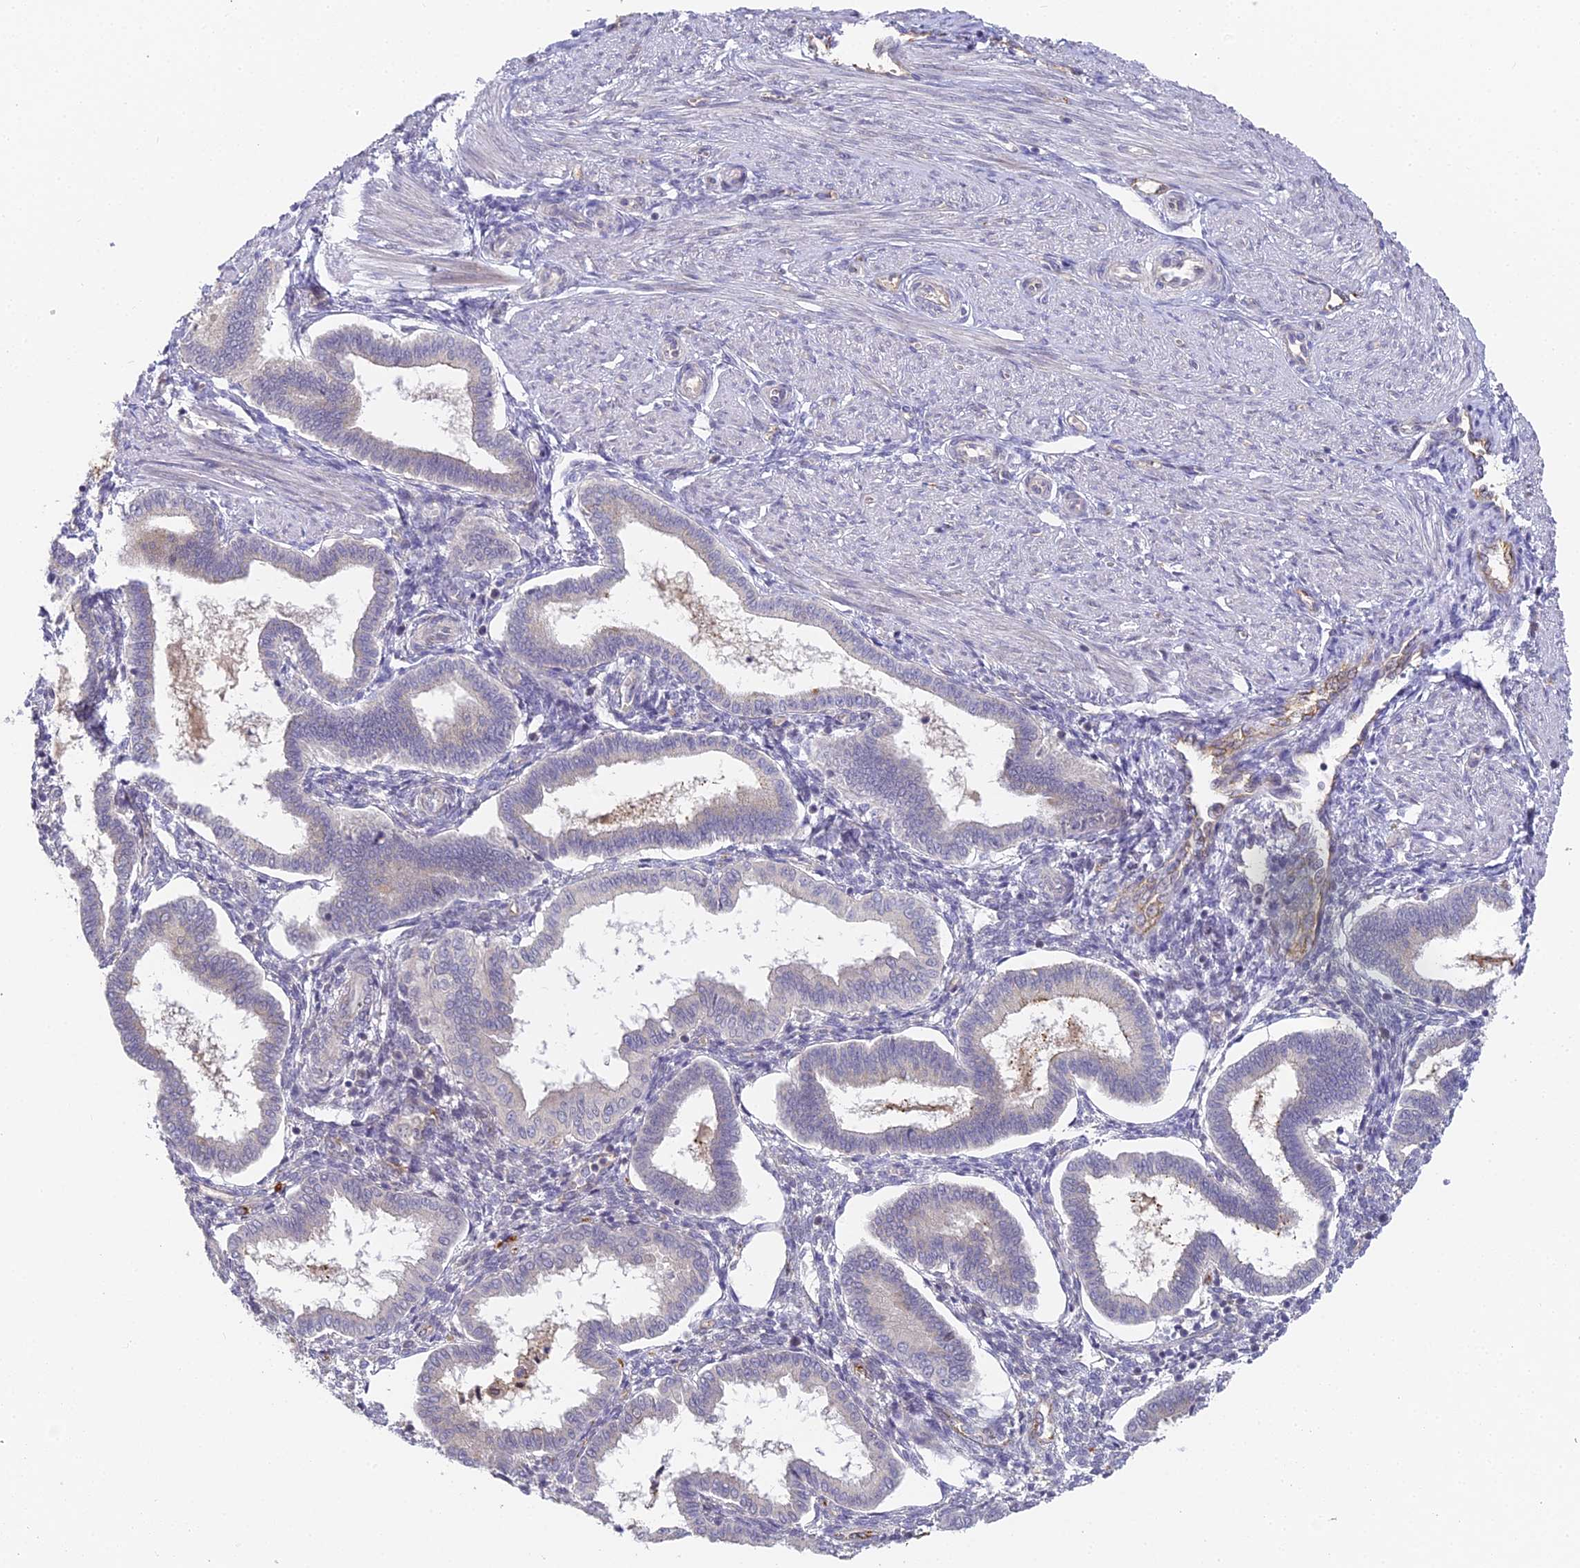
{"staining": {"intensity": "negative", "quantity": "none", "location": "none"}, "tissue": "endometrium", "cell_type": "Cells in endometrial stroma", "image_type": "normal", "snomed": [{"axis": "morphology", "description": "Normal tissue, NOS"}, {"axis": "topography", "description": "Endometrium"}], "caption": "High magnification brightfield microscopy of unremarkable endometrium stained with DAB (3,3'-diaminobenzidine) (brown) and counterstained with hematoxylin (blue): cells in endometrial stroma show no significant staining. The staining was performed using DAB to visualize the protein expression in brown, while the nuclei were stained in blue with hematoxylin (Magnification: 20x).", "gene": "DNAAF10", "patient": {"sex": "female", "age": 25}}